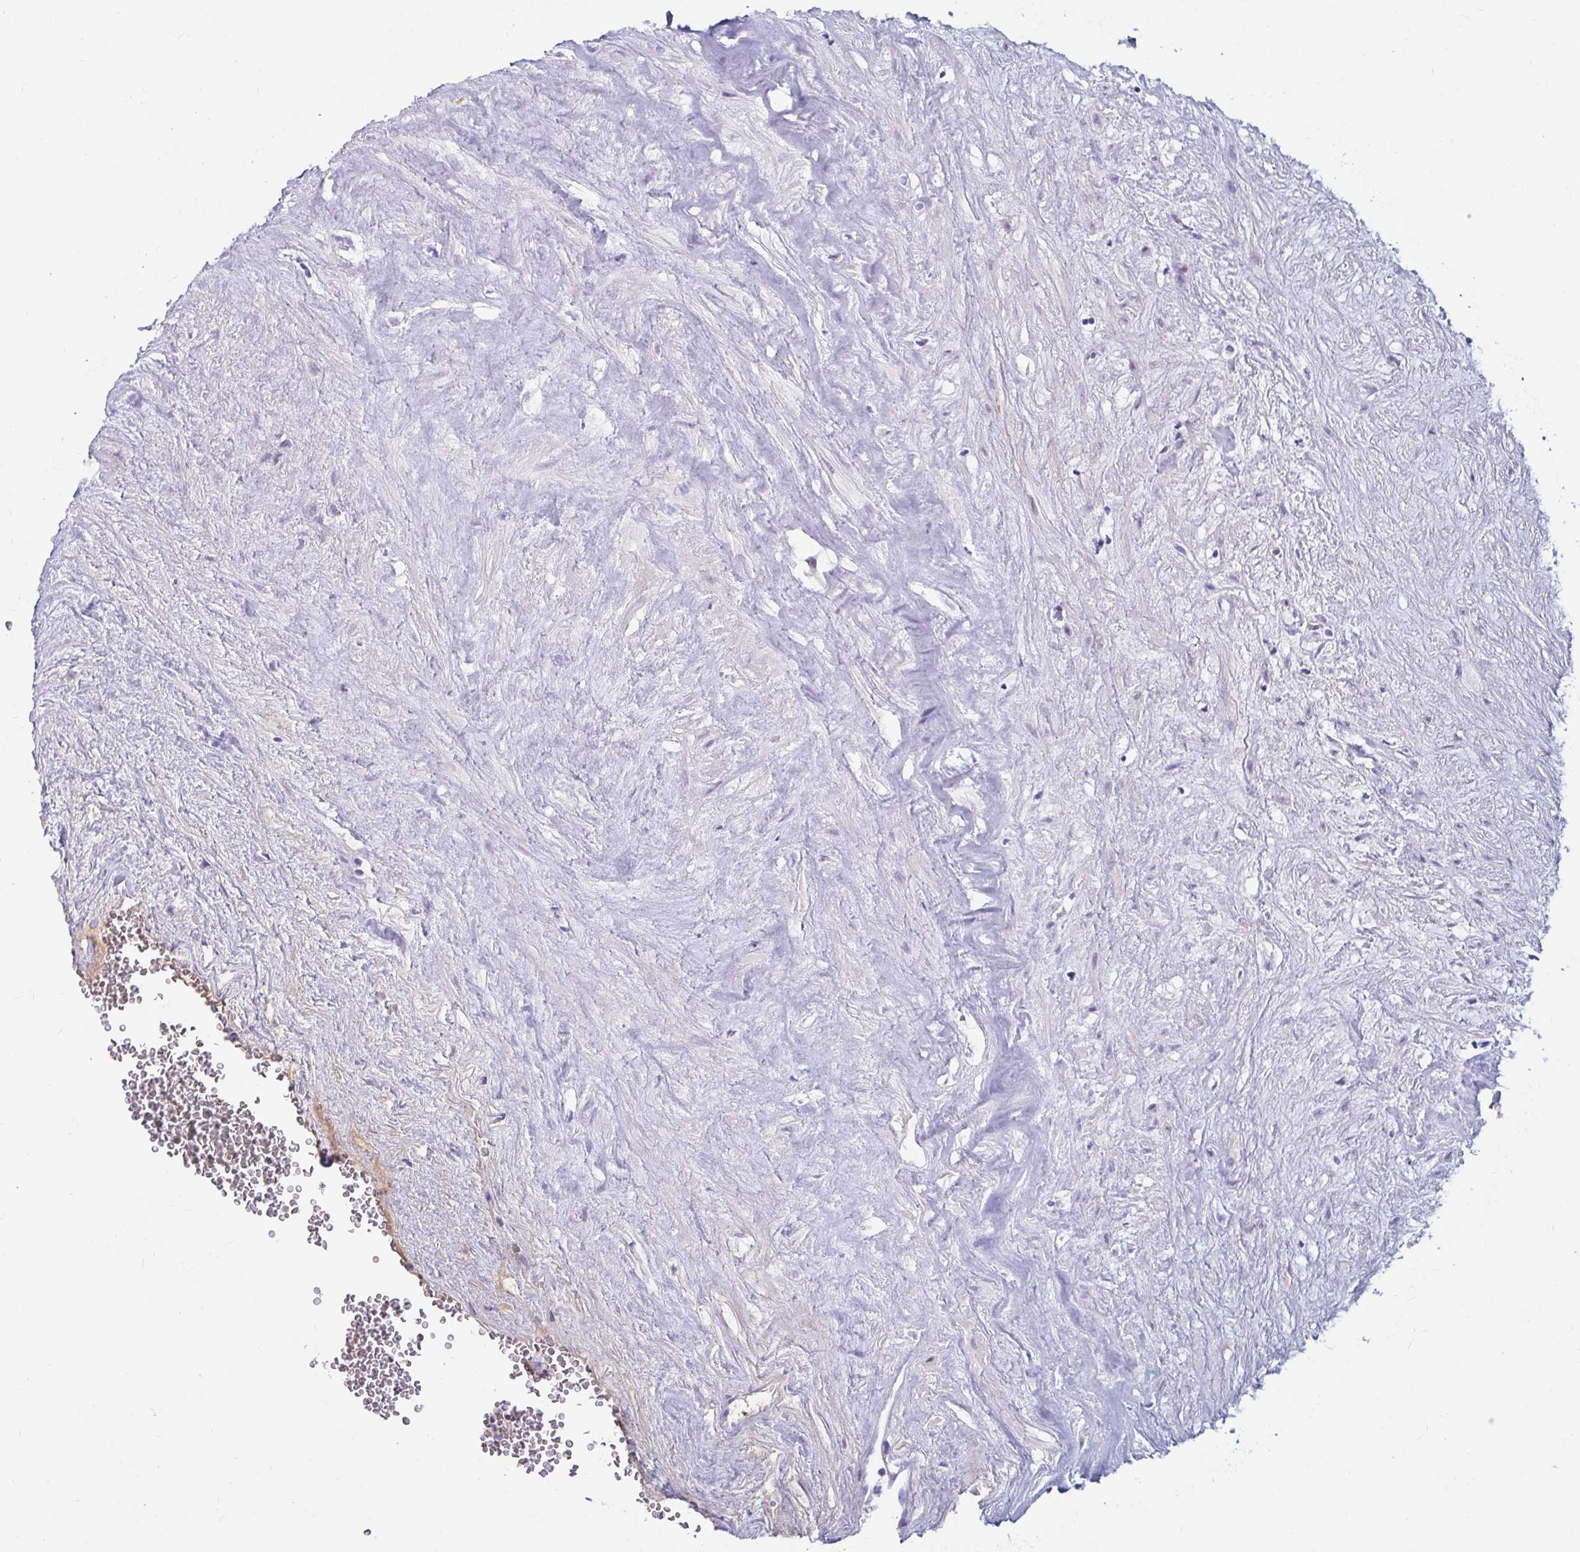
{"staining": {"intensity": "weak", "quantity": "25%-75%", "location": "nuclear"}, "tissue": "testis cancer", "cell_type": "Tumor cells", "image_type": "cancer", "snomed": [{"axis": "morphology", "description": "Seminoma, NOS"}, {"axis": "topography", "description": "Testis"}], "caption": "Testis seminoma tissue displays weak nuclear expression in about 25%-75% of tumor cells (Stains: DAB in brown, nuclei in blue, Microscopy: brightfield microscopy at high magnification).", "gene": "NPY", "patient": {"sex": "male", "age": 71}}